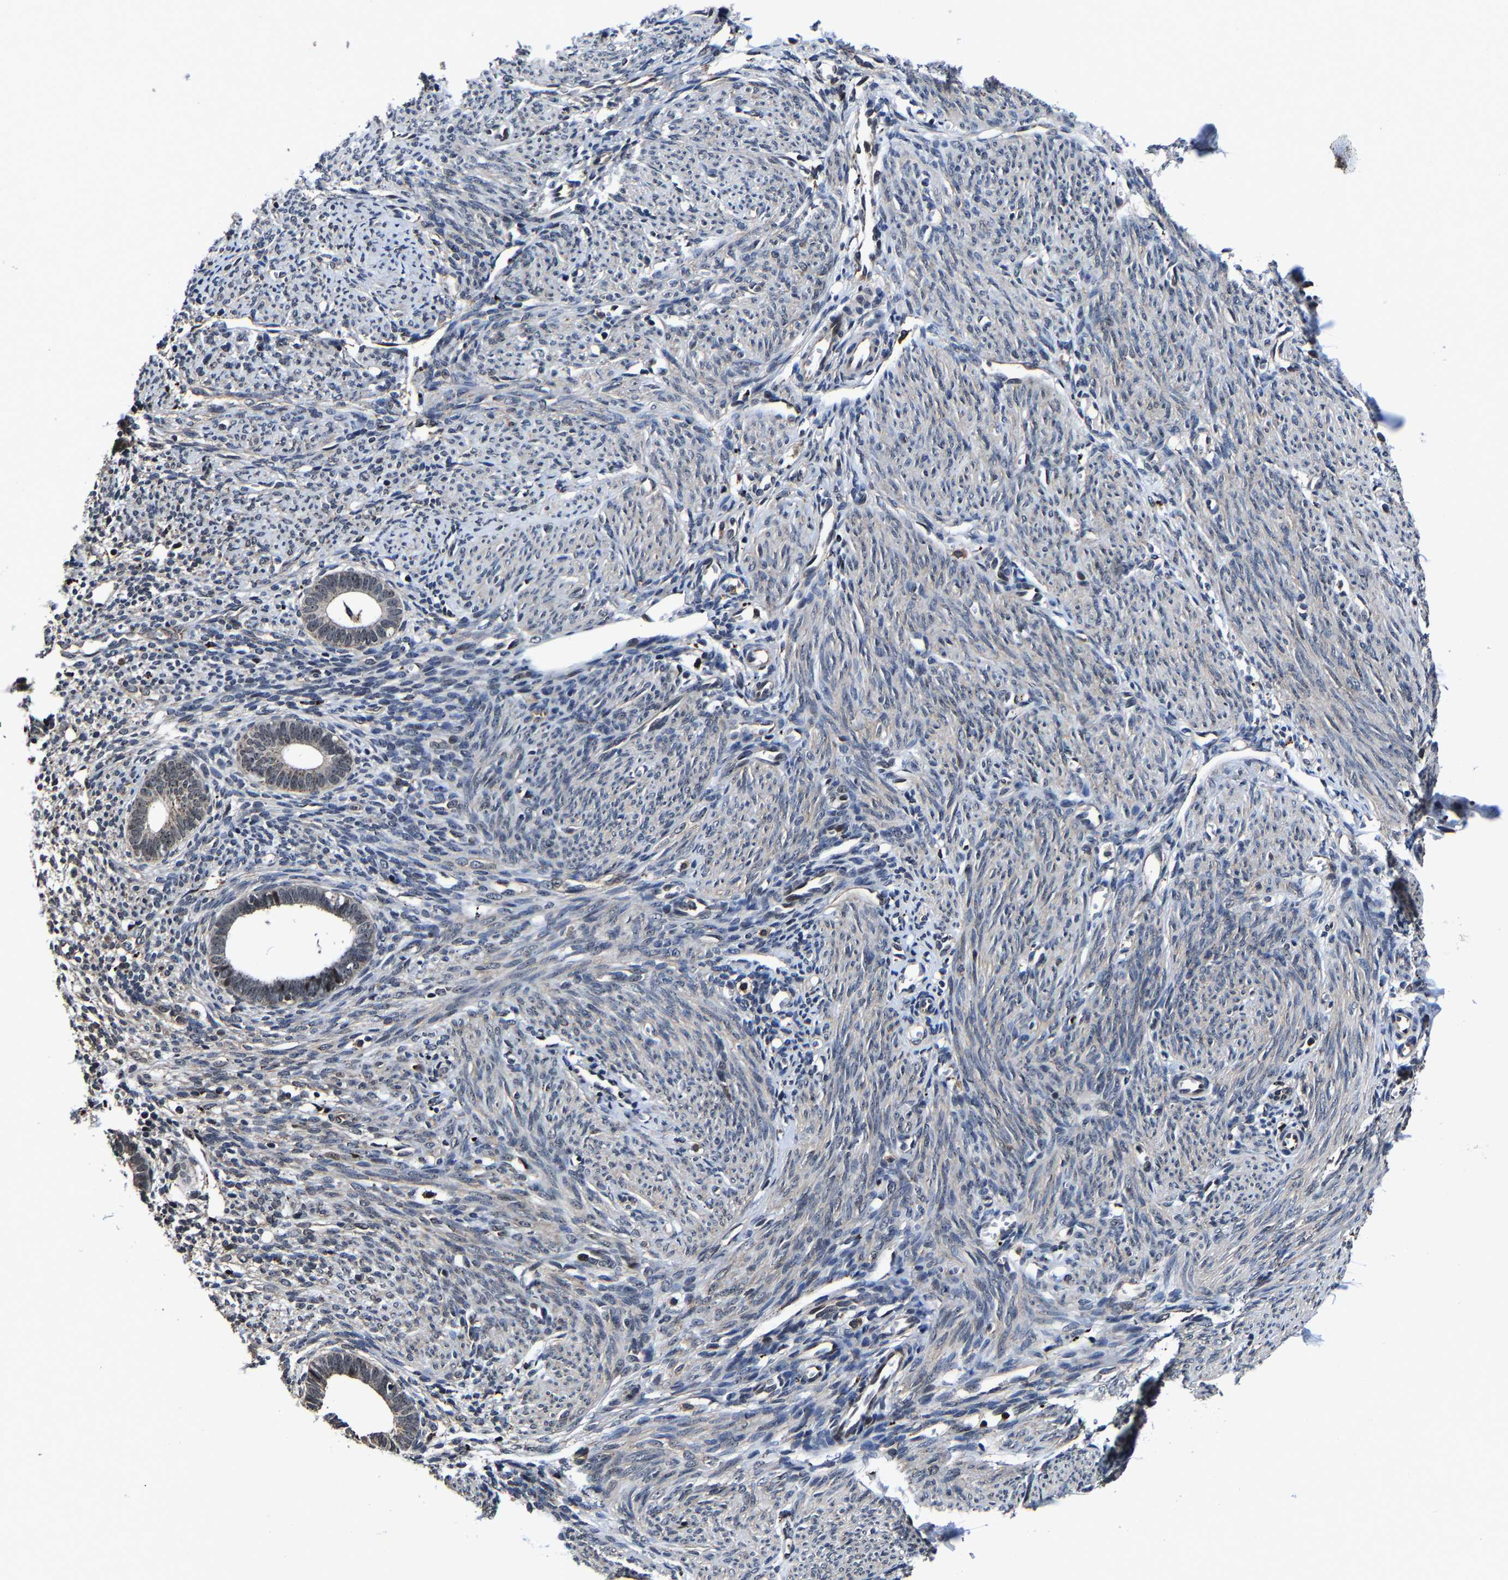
{"staining": {"intensity": "weak", "quantity": "<25%", "location": "cytoplasmic/membranous"}, "tissue": "endometrium", "cell_type": "Cells in endometrial stroma", "image_type": "normal", "snomed": [{"axis": "morphology", "description": "Normal tissue, NOS"}, {"axis": "morphology", "description": "Adenocarcinoma, NOS"}, {"axis": "topography", "description": "Endometrium"}], "caption": "Cells in endometrial stroma are negative for brown protein staining in unremarkable endometrium. (DAB (3,3'-diaminobenzidine) immunohistochemistry visualized using brightfield microscopy, high magnification).", "gene": "ZCCHC7", "patient": {"sex": "female", "age": 57}}